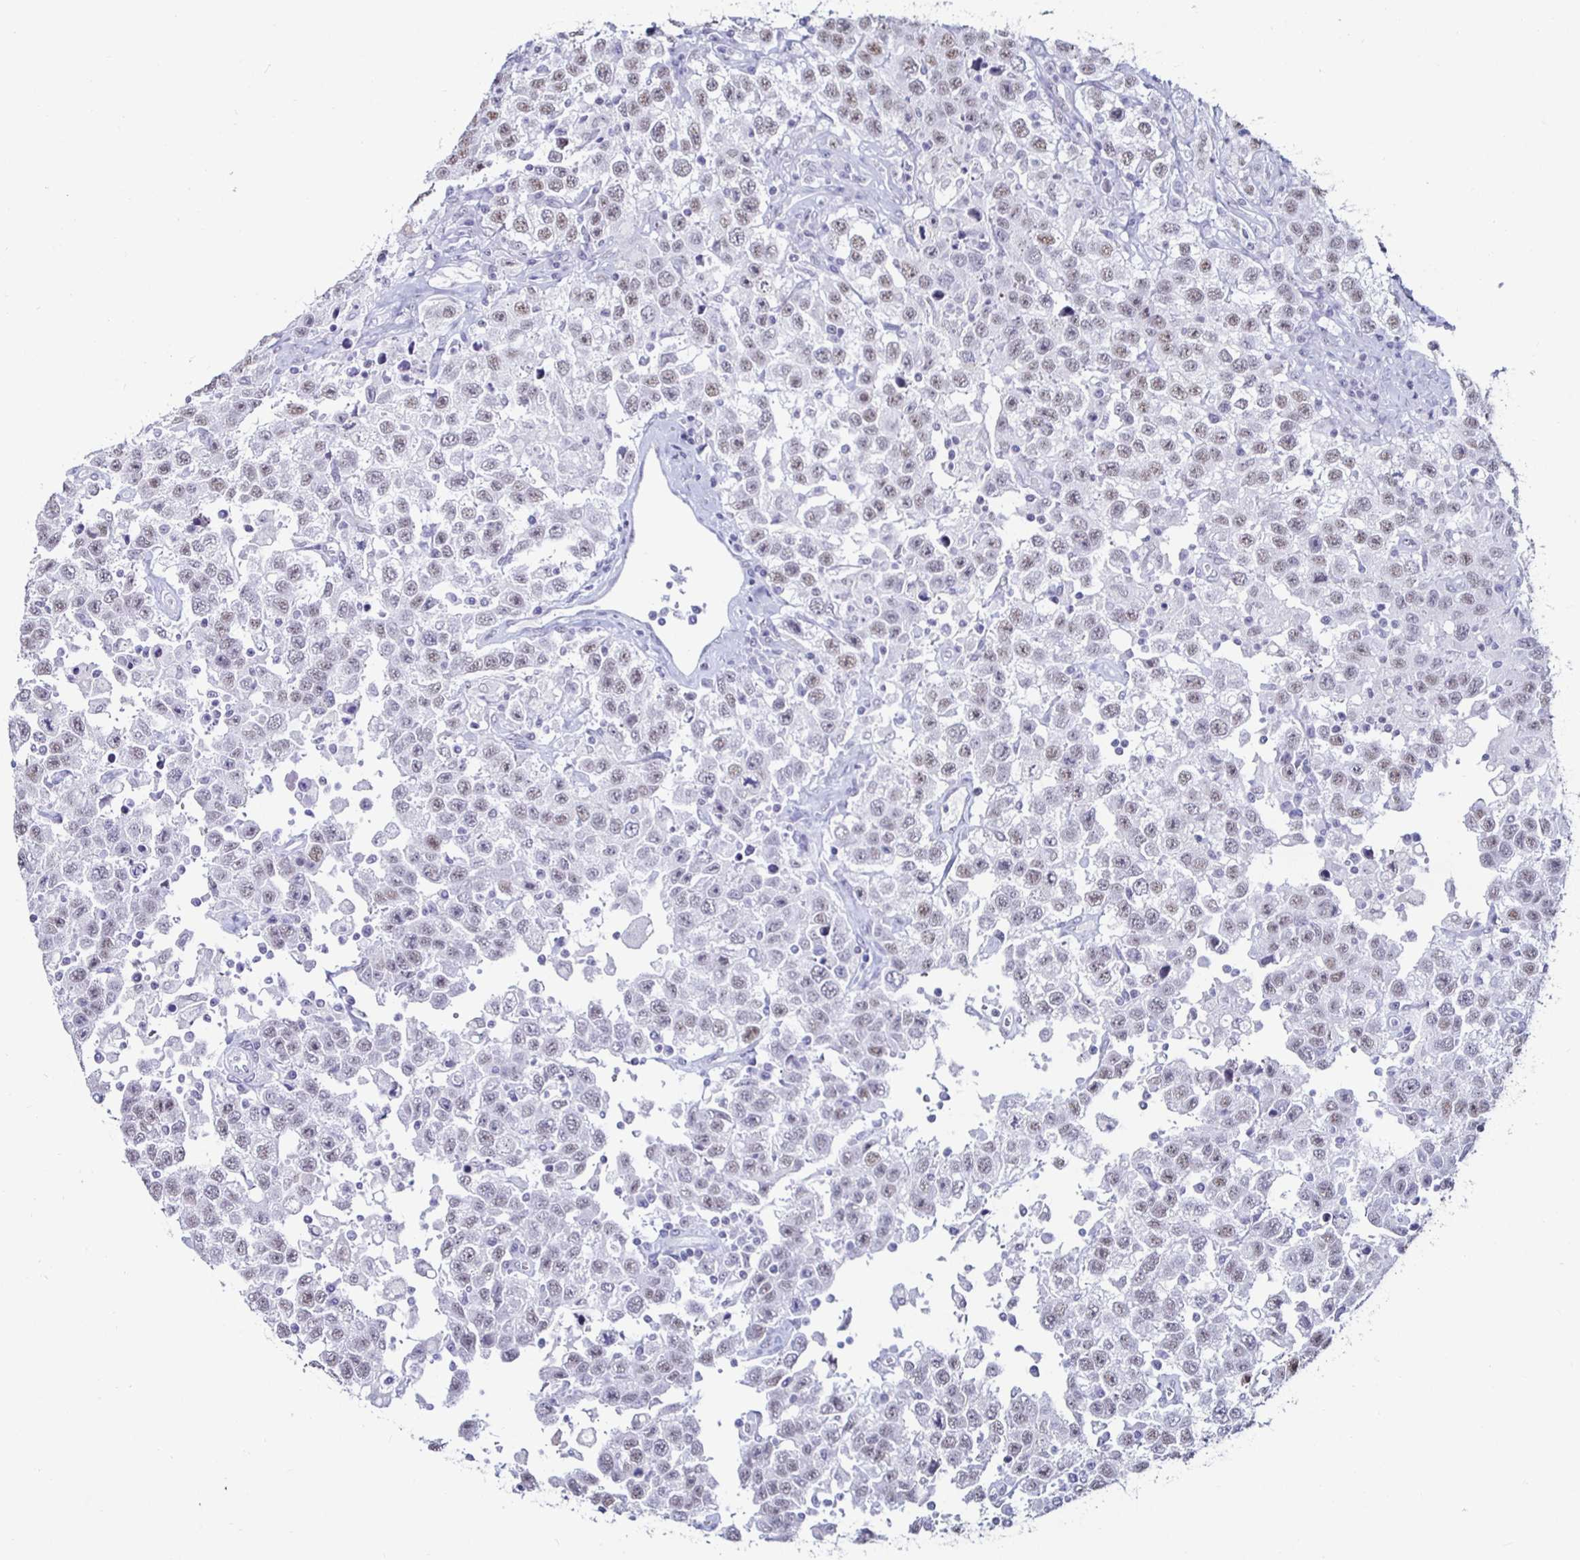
{"staining": {"intensity": "weak", "quantity": "<25%", "location": "nuclear"}, "tissue": "testis cancer", "cell_type": "Tumor cells", "image_type": "cancer", "snomed": [{"axis": "morphology", "description": "Seminoma, NOS"}, {"axis": "topography", "description": "Testis"}], "caption": "Photomicrograph shows no protein expression in tumor cells of testis seminoma tissue.", "gene": "DDX39B", "patient": {"sex": "male", "age": 41}}